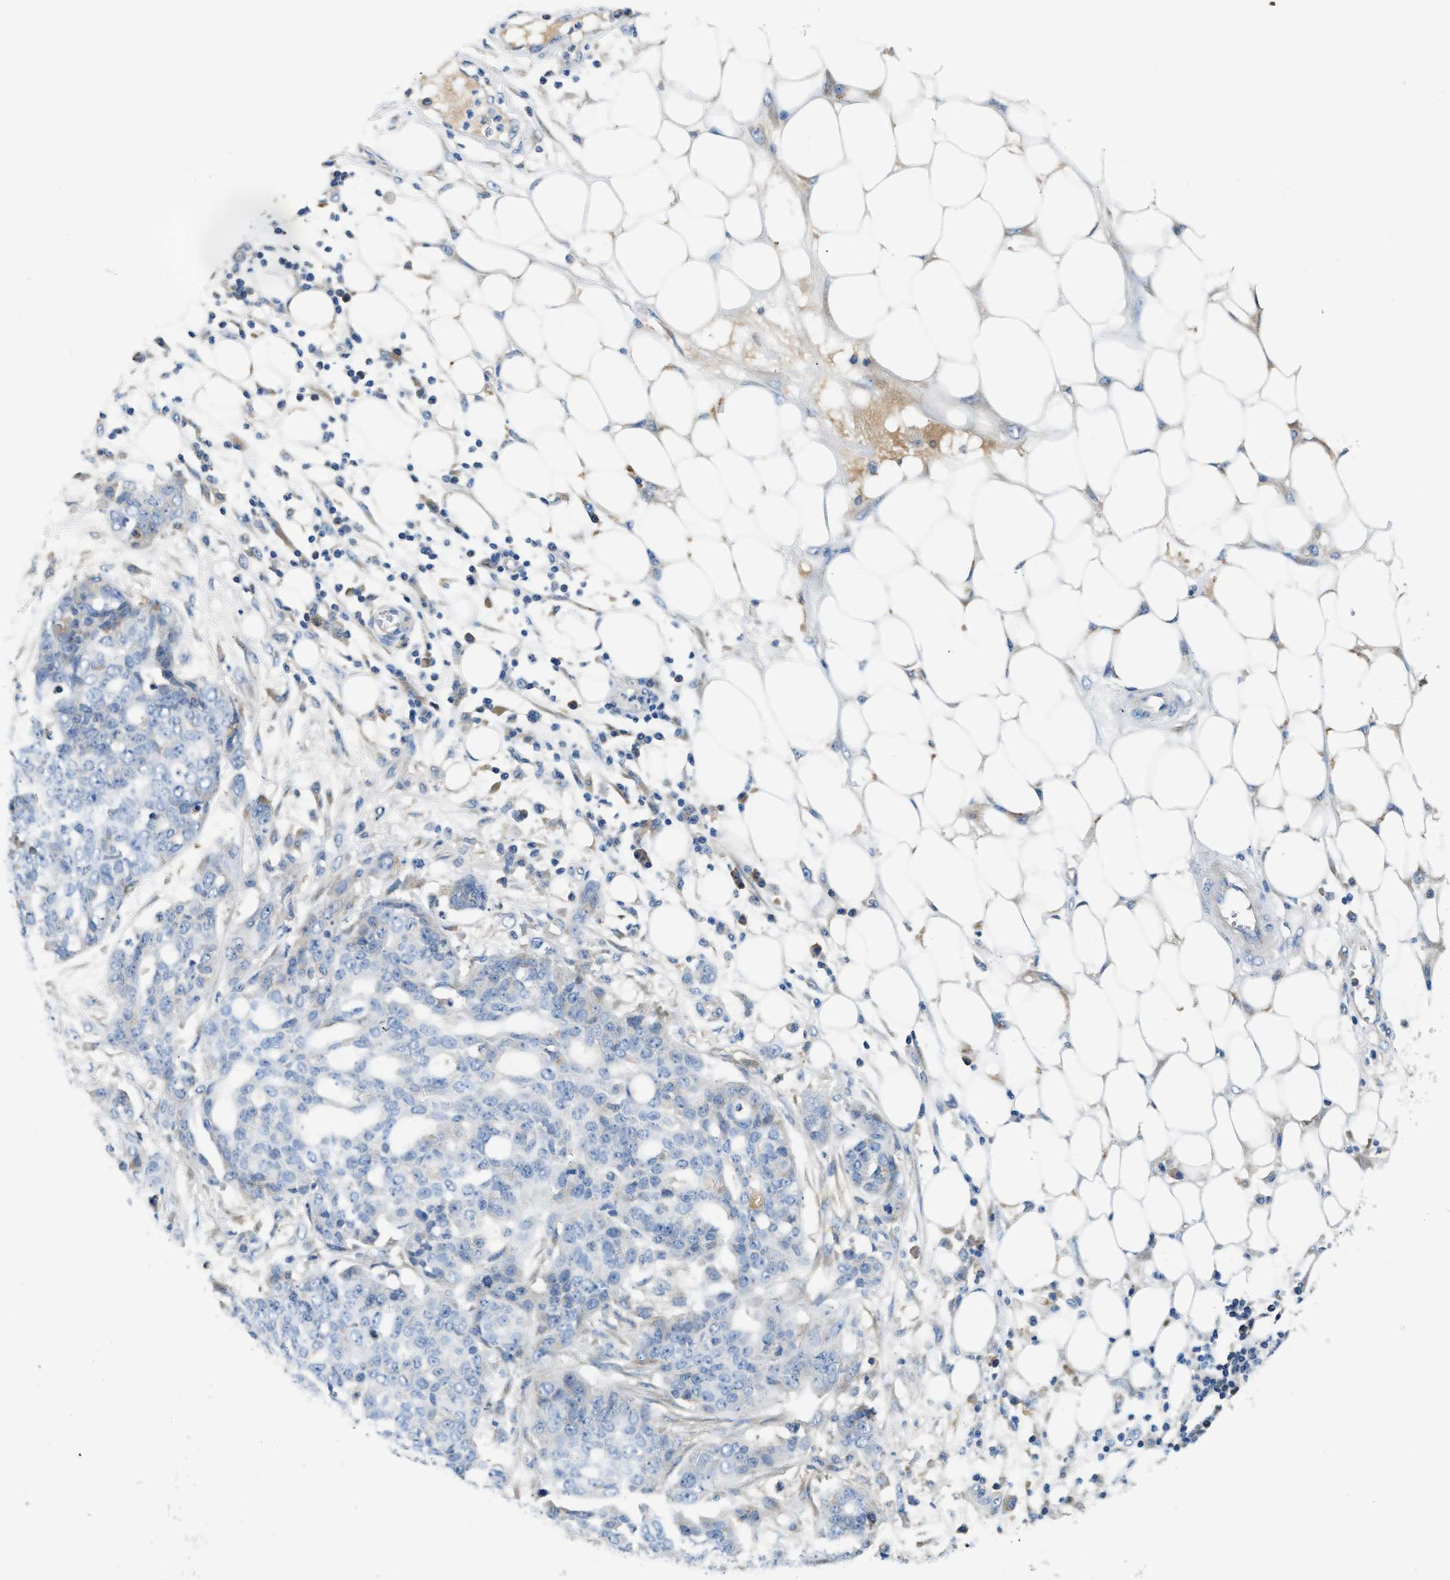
{"staining": {"intensity": "negative", "quantity": "none", "location": "none"}, "tissue": "ovarian cancer", "cell_type": "Tumor cells", "image_type": "cancer", "snomed": [{"axis": "morphology", "description": "Cystadenocarcinoma, serous, NOS"}, {"axis": "topography", "description": "Soft tissue"}, {"axis": "topography", "description": "Ovary"}], "caption": "Tumor cells are negative for brown protein staining in serous cystadenocarcinoma (ovarian).", "gene": "C1S", "patient": {"sex": "female", "age": 57}}